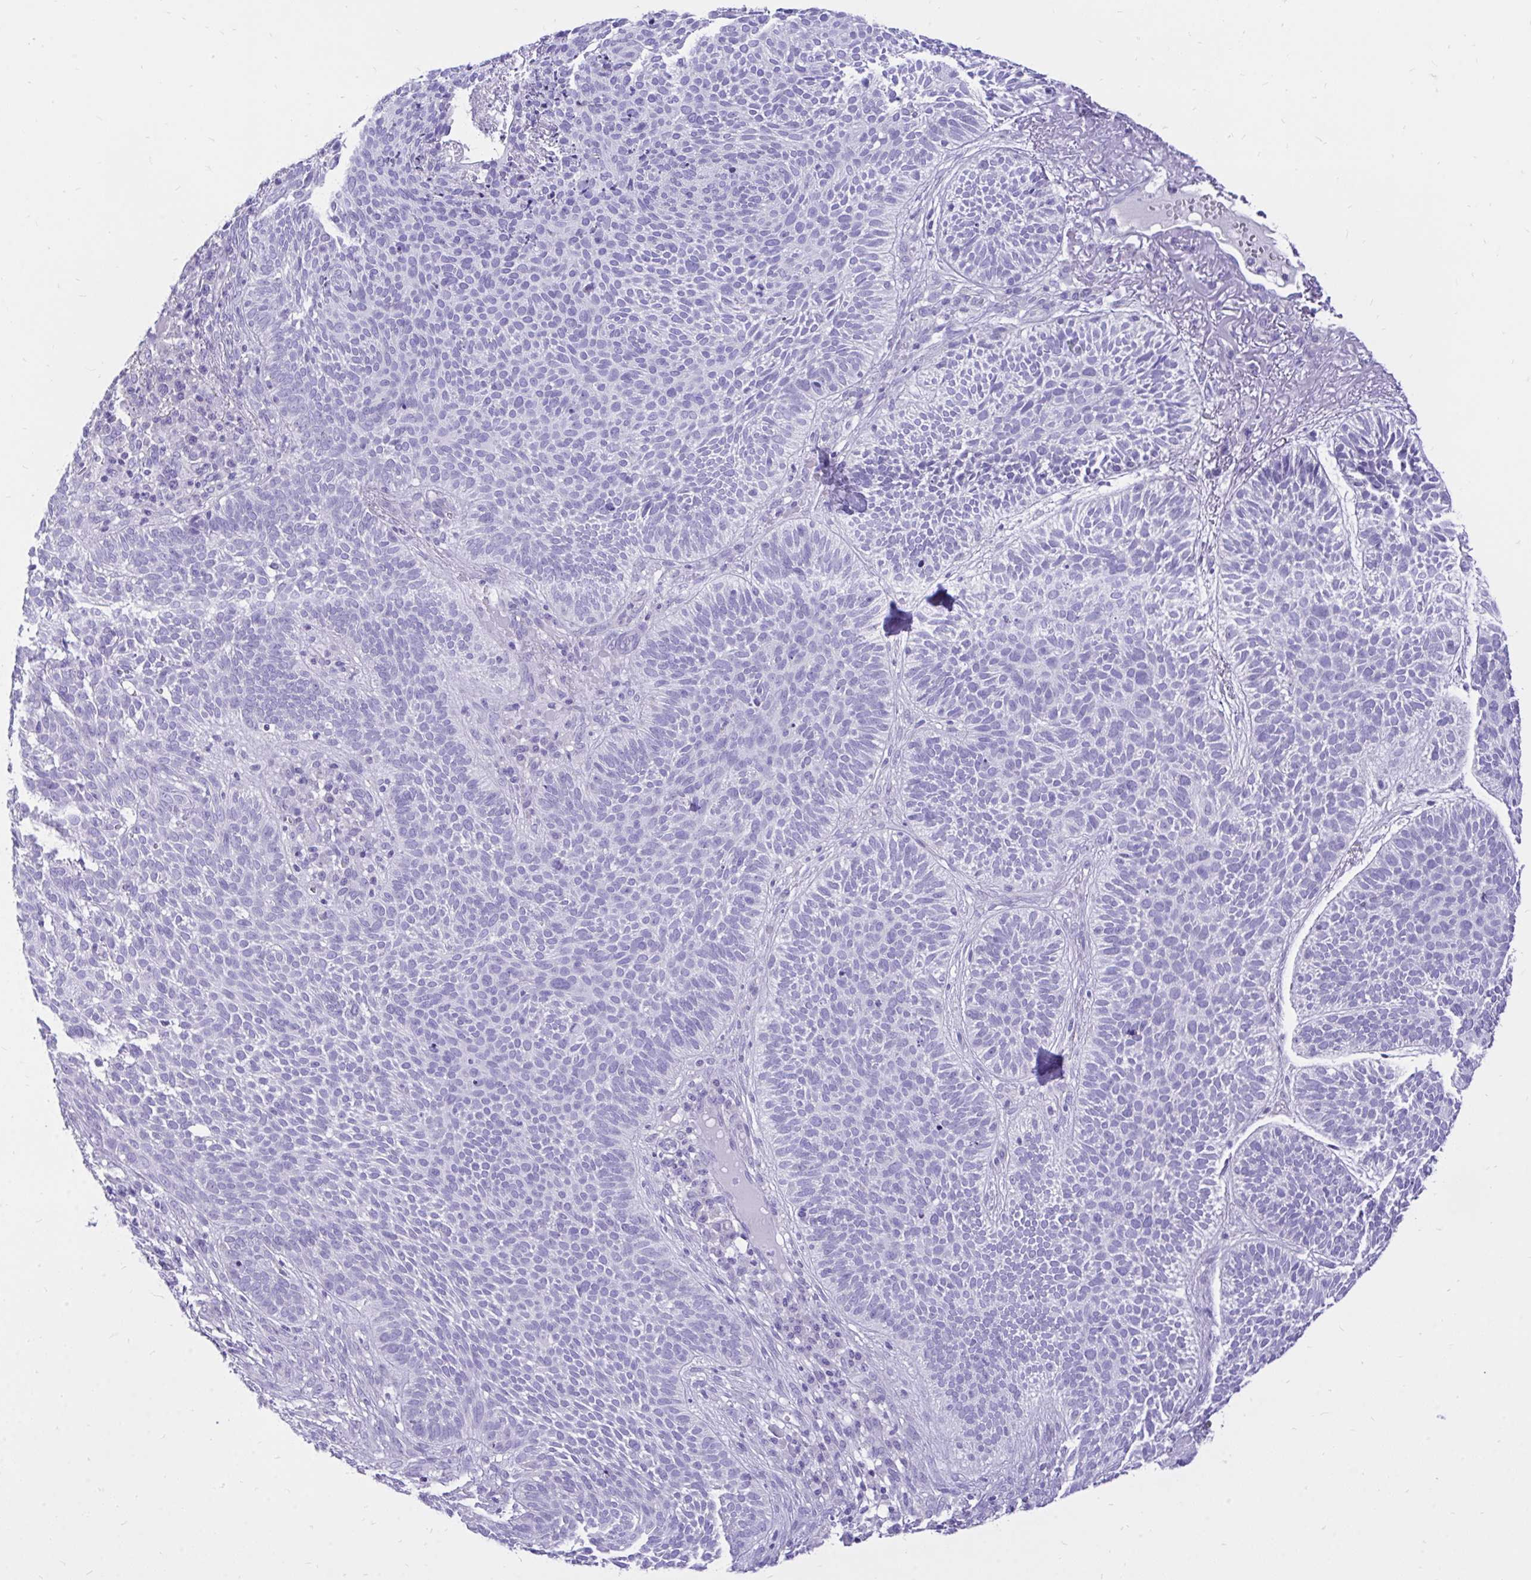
{"staining": {"intensity": "negative", "quantity": "none", "location": "none"}, "tissue": "skin cancer", "cell_type": "Tumor cells", "image_type": "cancer", "snomed": [{"axis": "morphology", "description": "Basal cell carcinoma"}, {"axis": "topography", "description": "Skin"}, {"axis": "topography", "description": "Skin of face"}], "caption": "Skin basal cell carcinoma was stained to show a protein in brown. There is no significant expression in tumor cells.", "gene": "MON1A", "patient": {"sex": "female", "age": 82}}